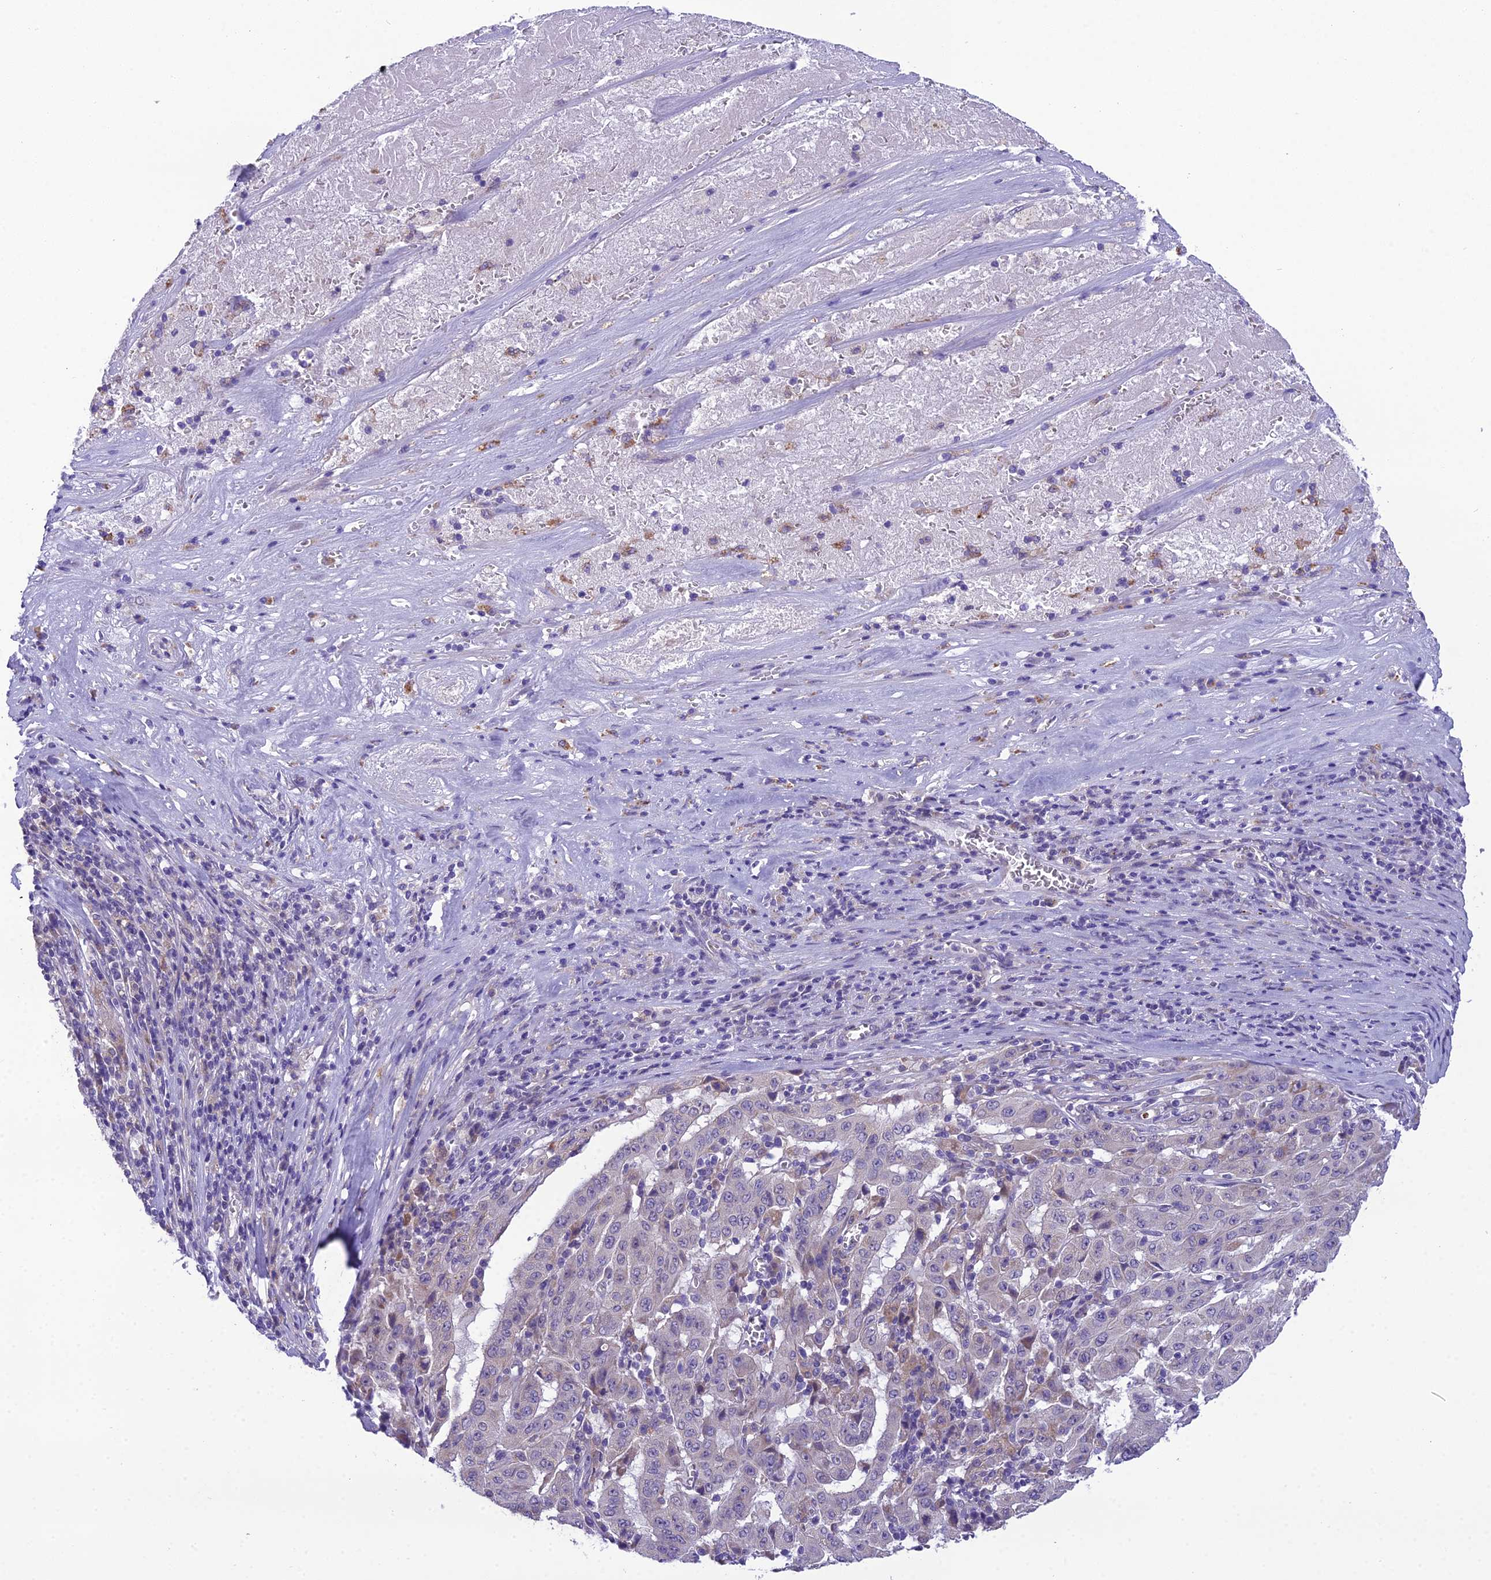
{"staining": {"intensity": "negative", "quantity": "none", "location": "none"}, "tissue": "pancreatic cancer", "cell_type": "Tumor cells", "image_type": "cancer", "snomed": [{"axis": "morphology", "description": "Adenocarcinoma, NOS"}, {"axis": "topography", "description": "Pancreas"}], "caption": "Tumor cells are negative for protein expression in human pancreatic adenocarcinoma.", "gene": "MIIP", "patient": {"sex": "male", "age": 63}}